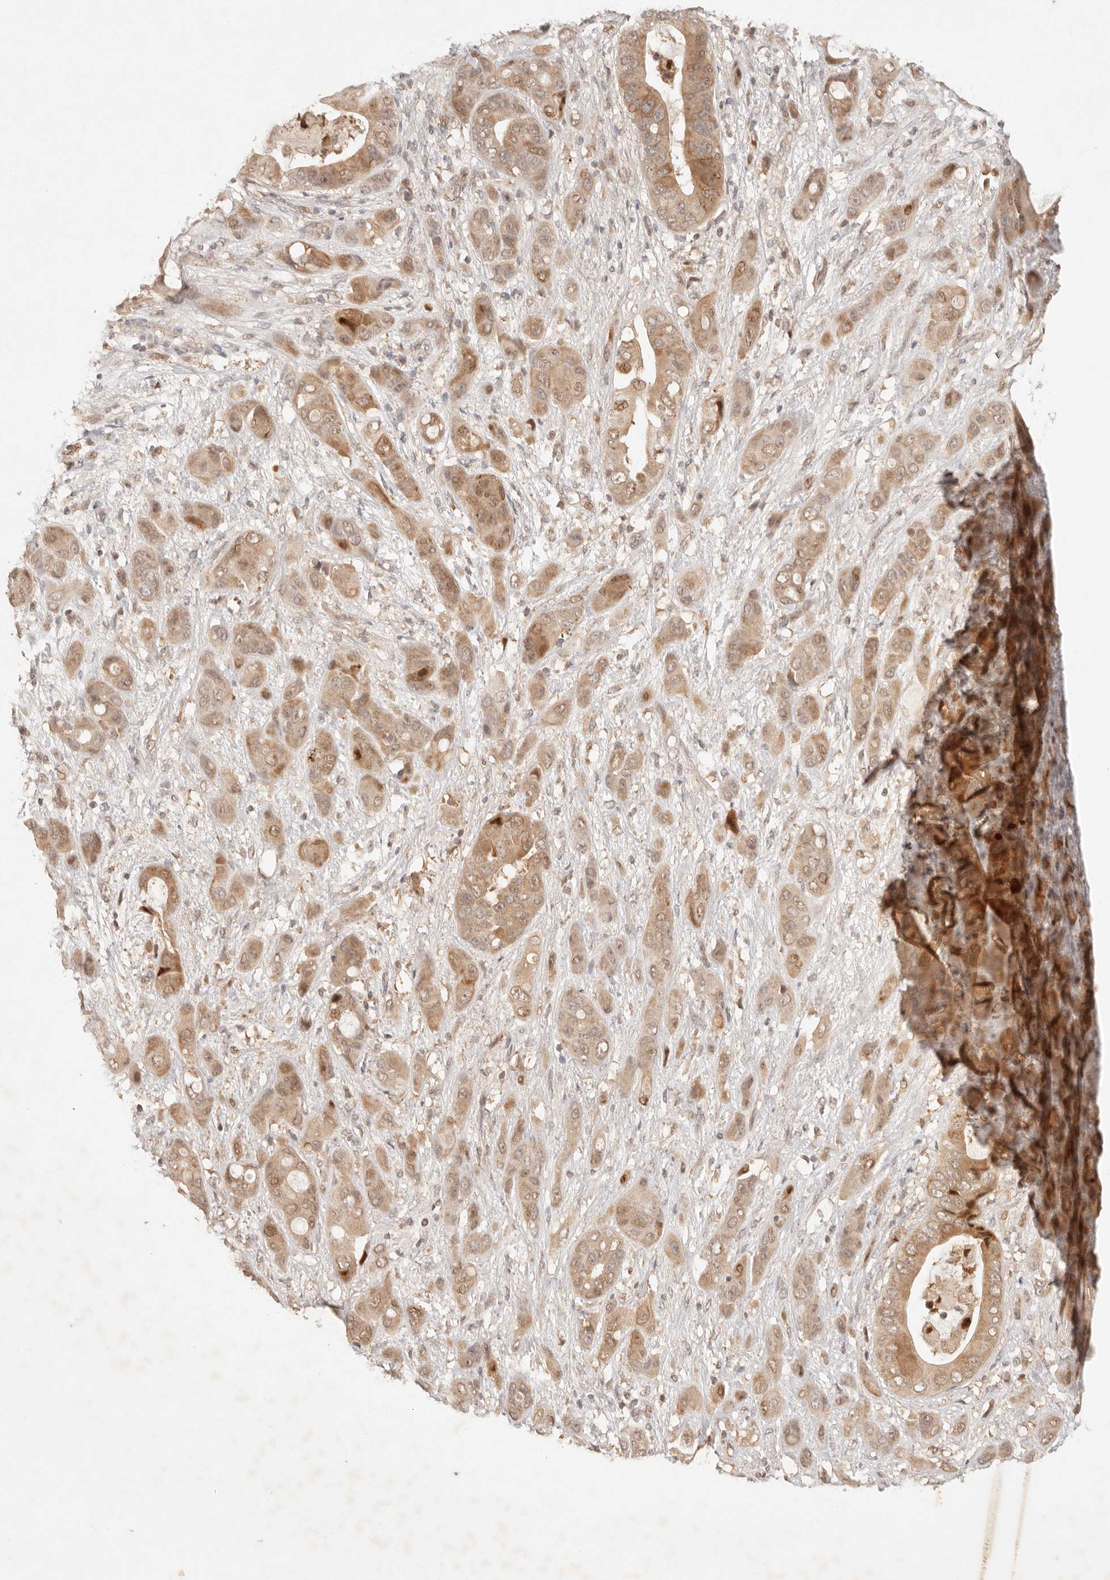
{"staining": {"intensity": "moderate", "quantity": ">75%", "location": "cytoplasmic/membranous,nuclear"}, "tissue": "liver cancer", "cell_type": "Tumor cells", "image_type": "cancer", "snomed": [{"axis": "morphology", "description": "Cholangiocarcinoma"}, {"axis": "topography", "description": "Liver"}], "caption": "Protein expression analysis of human liver cancer reveals moderate cytoplasmic/membranous and nuclear positivity in approximately >75% of tumor cells. The protein of interest is stained brown, and the nuclei are stained in blue (DAB (3,3'-diaminobenzidine) IHC with brightfield microscopy, high magnification).", "gene": "PHLDA3", "patient": {"sex": "female", "age": 52}}